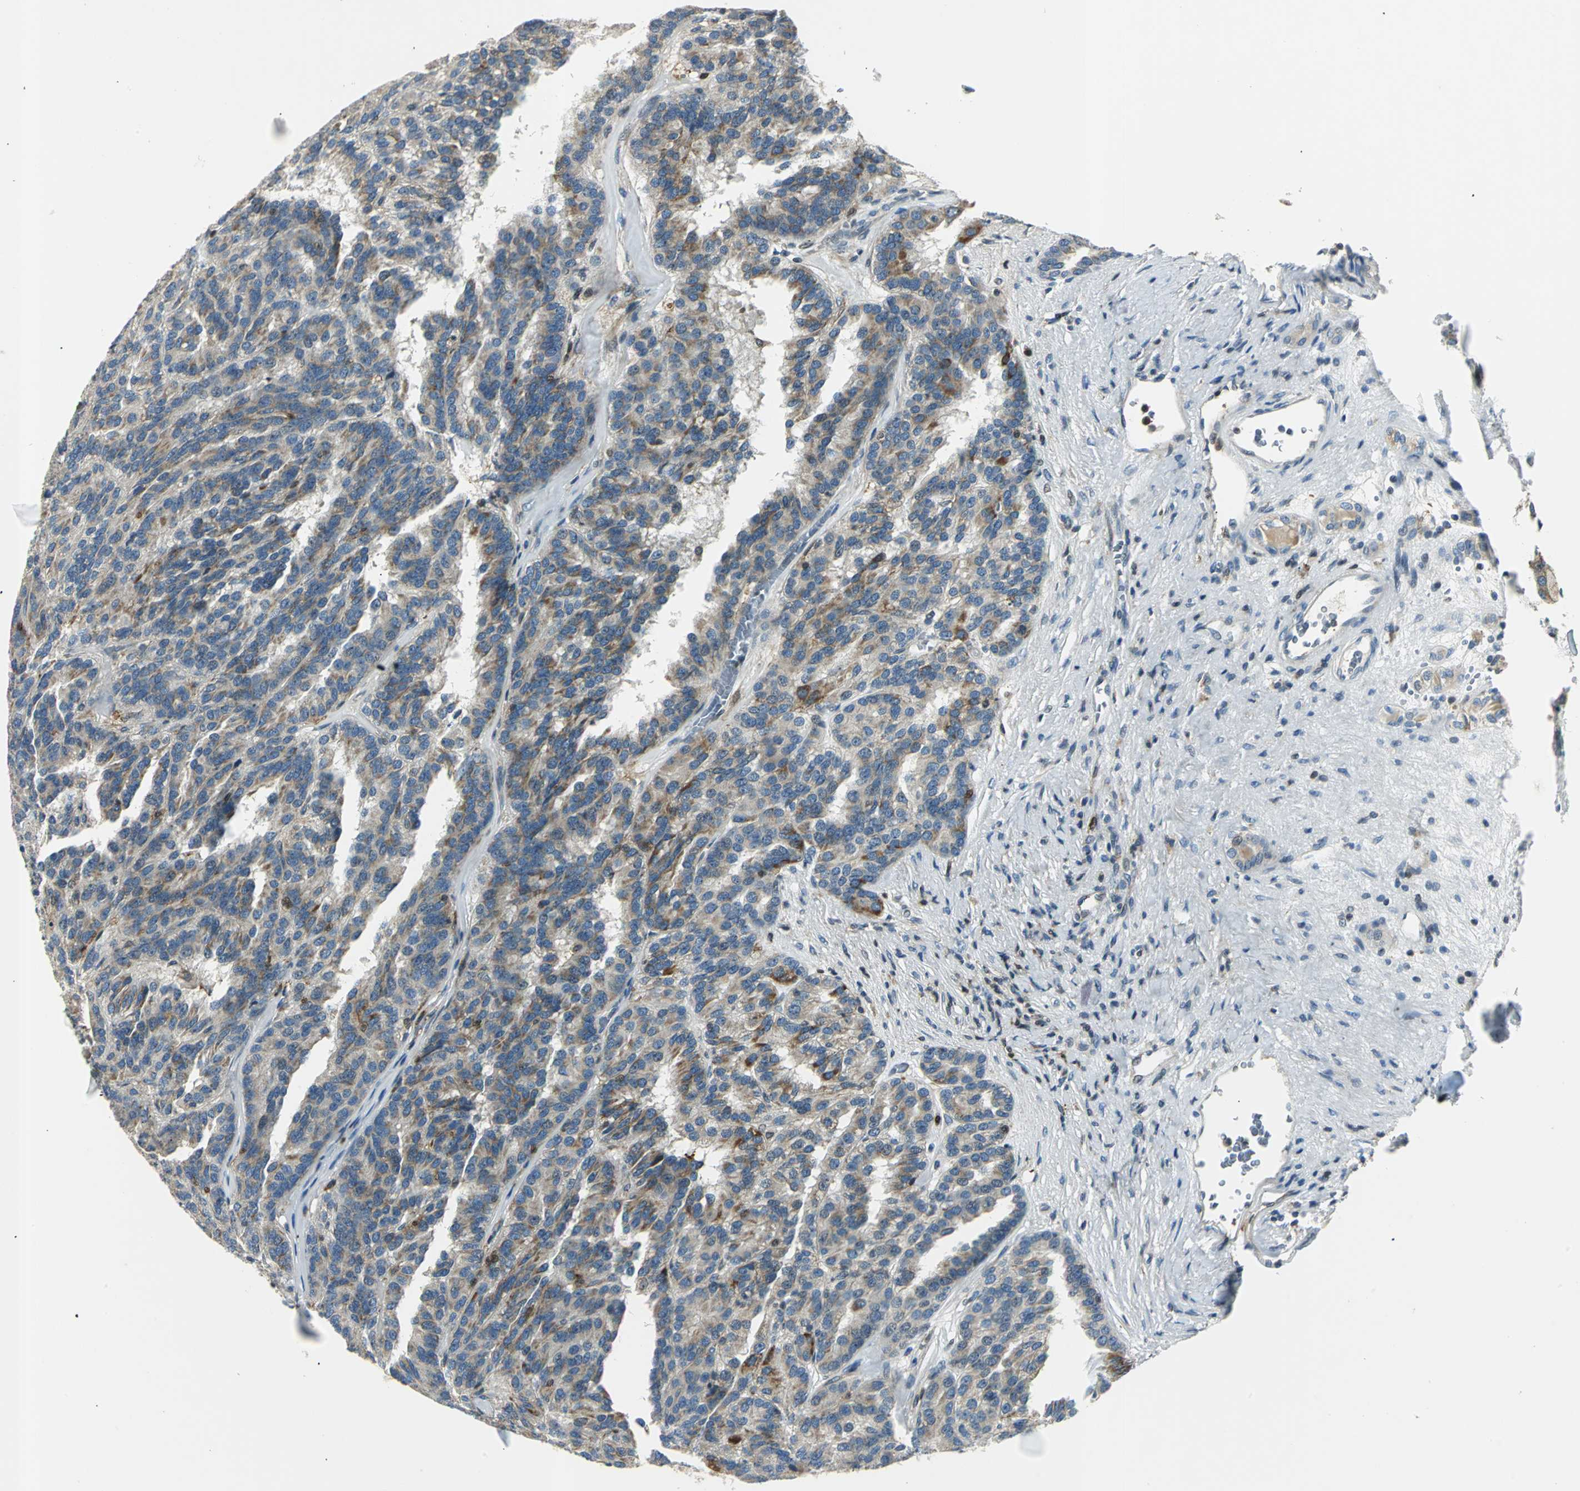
{"staining": {"intensity": "weak", "quantity": "<25%", "location": "cytoplasmic/membranous"}, "tissue": "renal cancer", "cell_type": "Tumor cells", "image_type": "cancer", "snomed": [{"axis": "morphology", "description": "Adenocarcinoma, NOS"}, {"axis": "topography", "description": "Kidney"}], "caption": "High magnification brightfield microscopy of renal cancer stained with DAB (brown) and counterstained with hematoxylin (blue): tumor cells show no significant staining.", "gene": "USP40", "patient": {"sex": "male", "age": 46}}